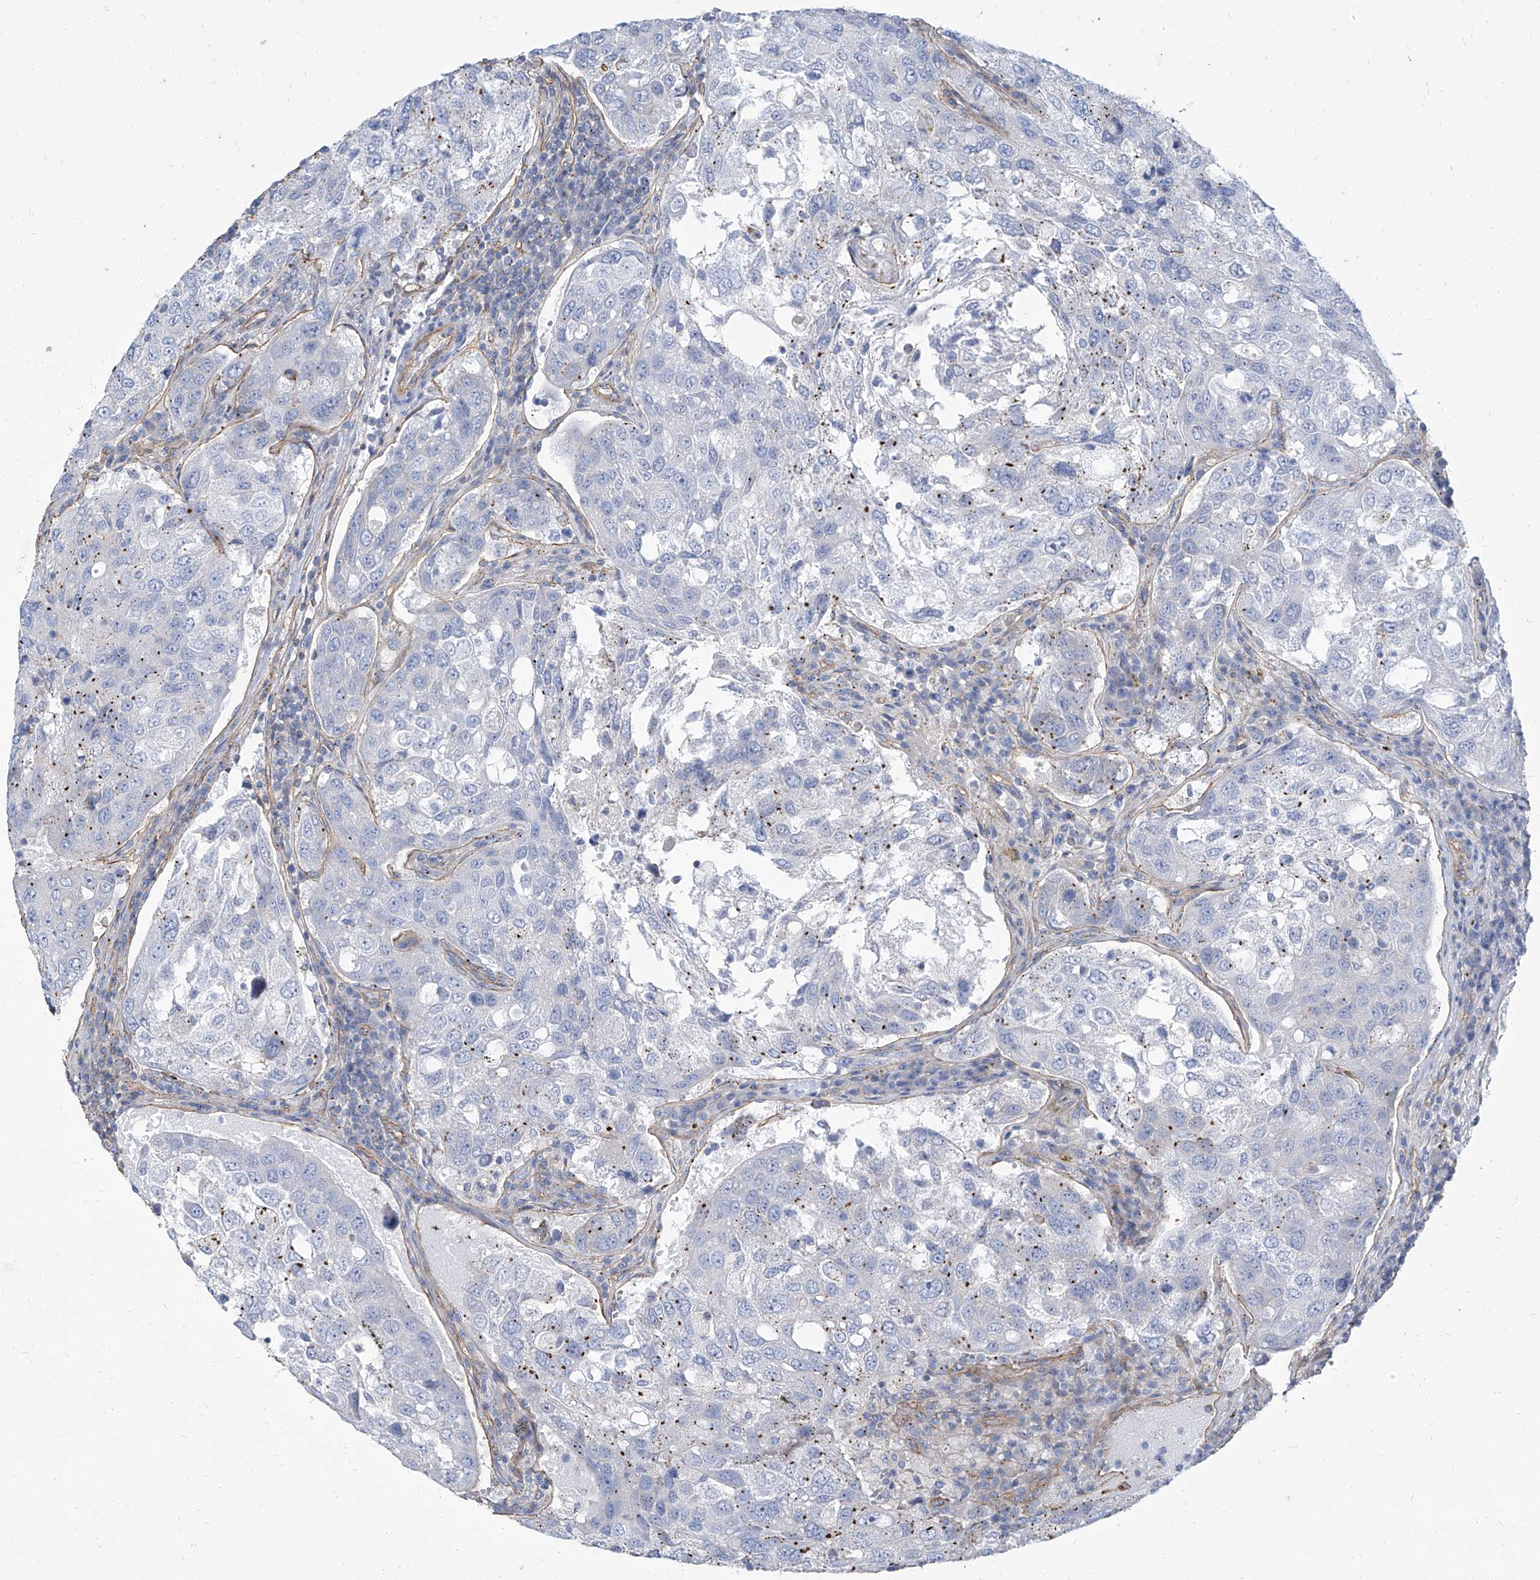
{"staining": {"intensity": "negative", "quantity": "none", "location": "none"}, "tissue": "urothelial cancer", "cell_type": "Tumor cells", "image_type": "cancer", "snomed": [{"axis": "morphology", "description": "Urothelial carcinoma, High grade"}, {"axis": "topography", "description": "Lymph node"}, {"axis": "topography", "description": "Urinary bladder"}], "caption": "Protein analysis of urothelial cancer exhibits no significant positivity in tumor cells. (Stains: DAB (3,3'-diaminobenzidine) immunohistochemistry (IHC) with hematoxylin counter stain, Microscopy: brightfield microscopy at high magnification).", "gene": "TXLNB", "patient": {"sex": "male", "age": 51}}